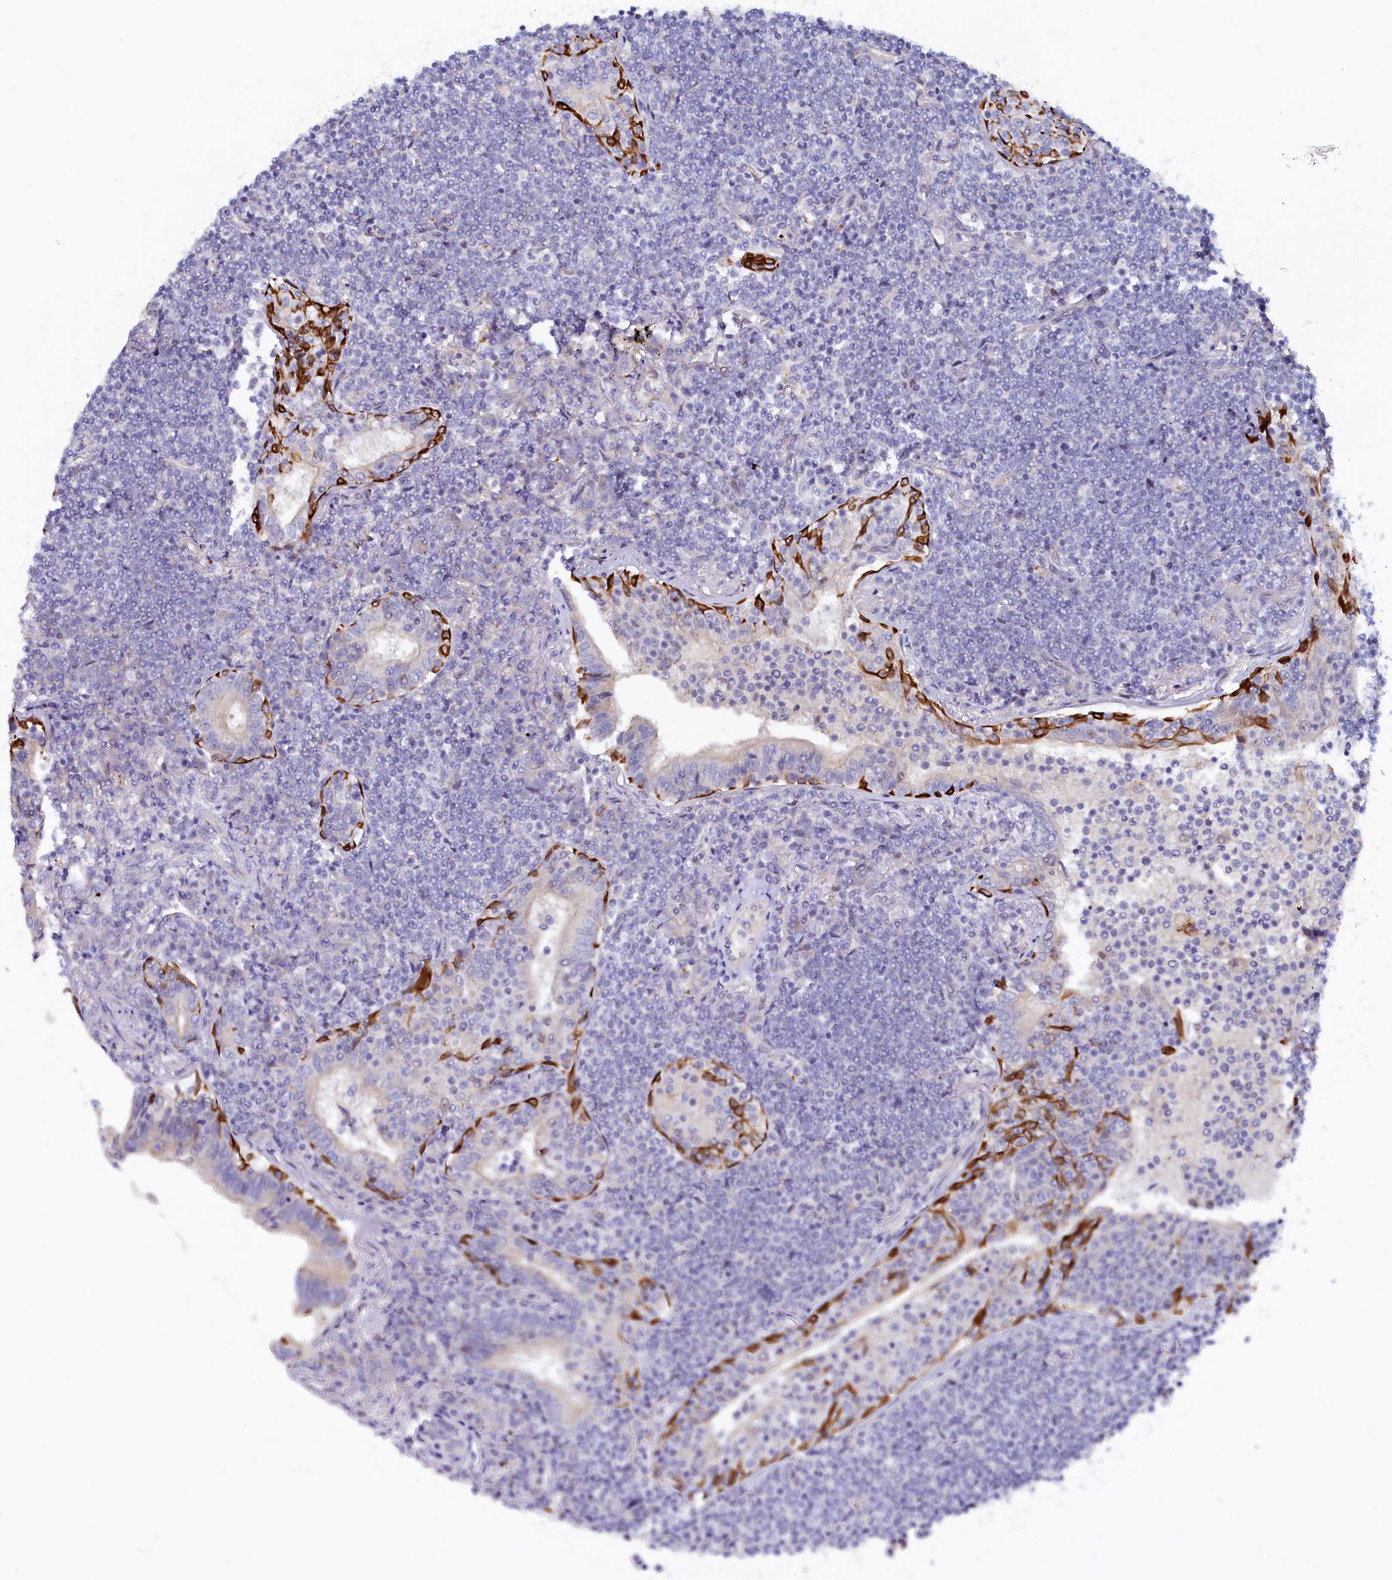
{"staining": {"intensity": "negative", "quantity": "none", "location": "none"}, "tissue": "lymphoma", "cell_type": "Tumor cells", "image_type": "cancer", "snomed": [{"axis": "morphology", "description": "Malignant lymphoma, non-Hodgkin's type, Low grade"}, {"axis": "topography", "description": "Lung"}], "caption": "Immunohistochemistry of human low-grade malignant lymphoma, non-Hodgkin's type reveals no staining in tumor cells.", "gene": "ASTE1", "patient": {"sex": "female", "age": 71}}